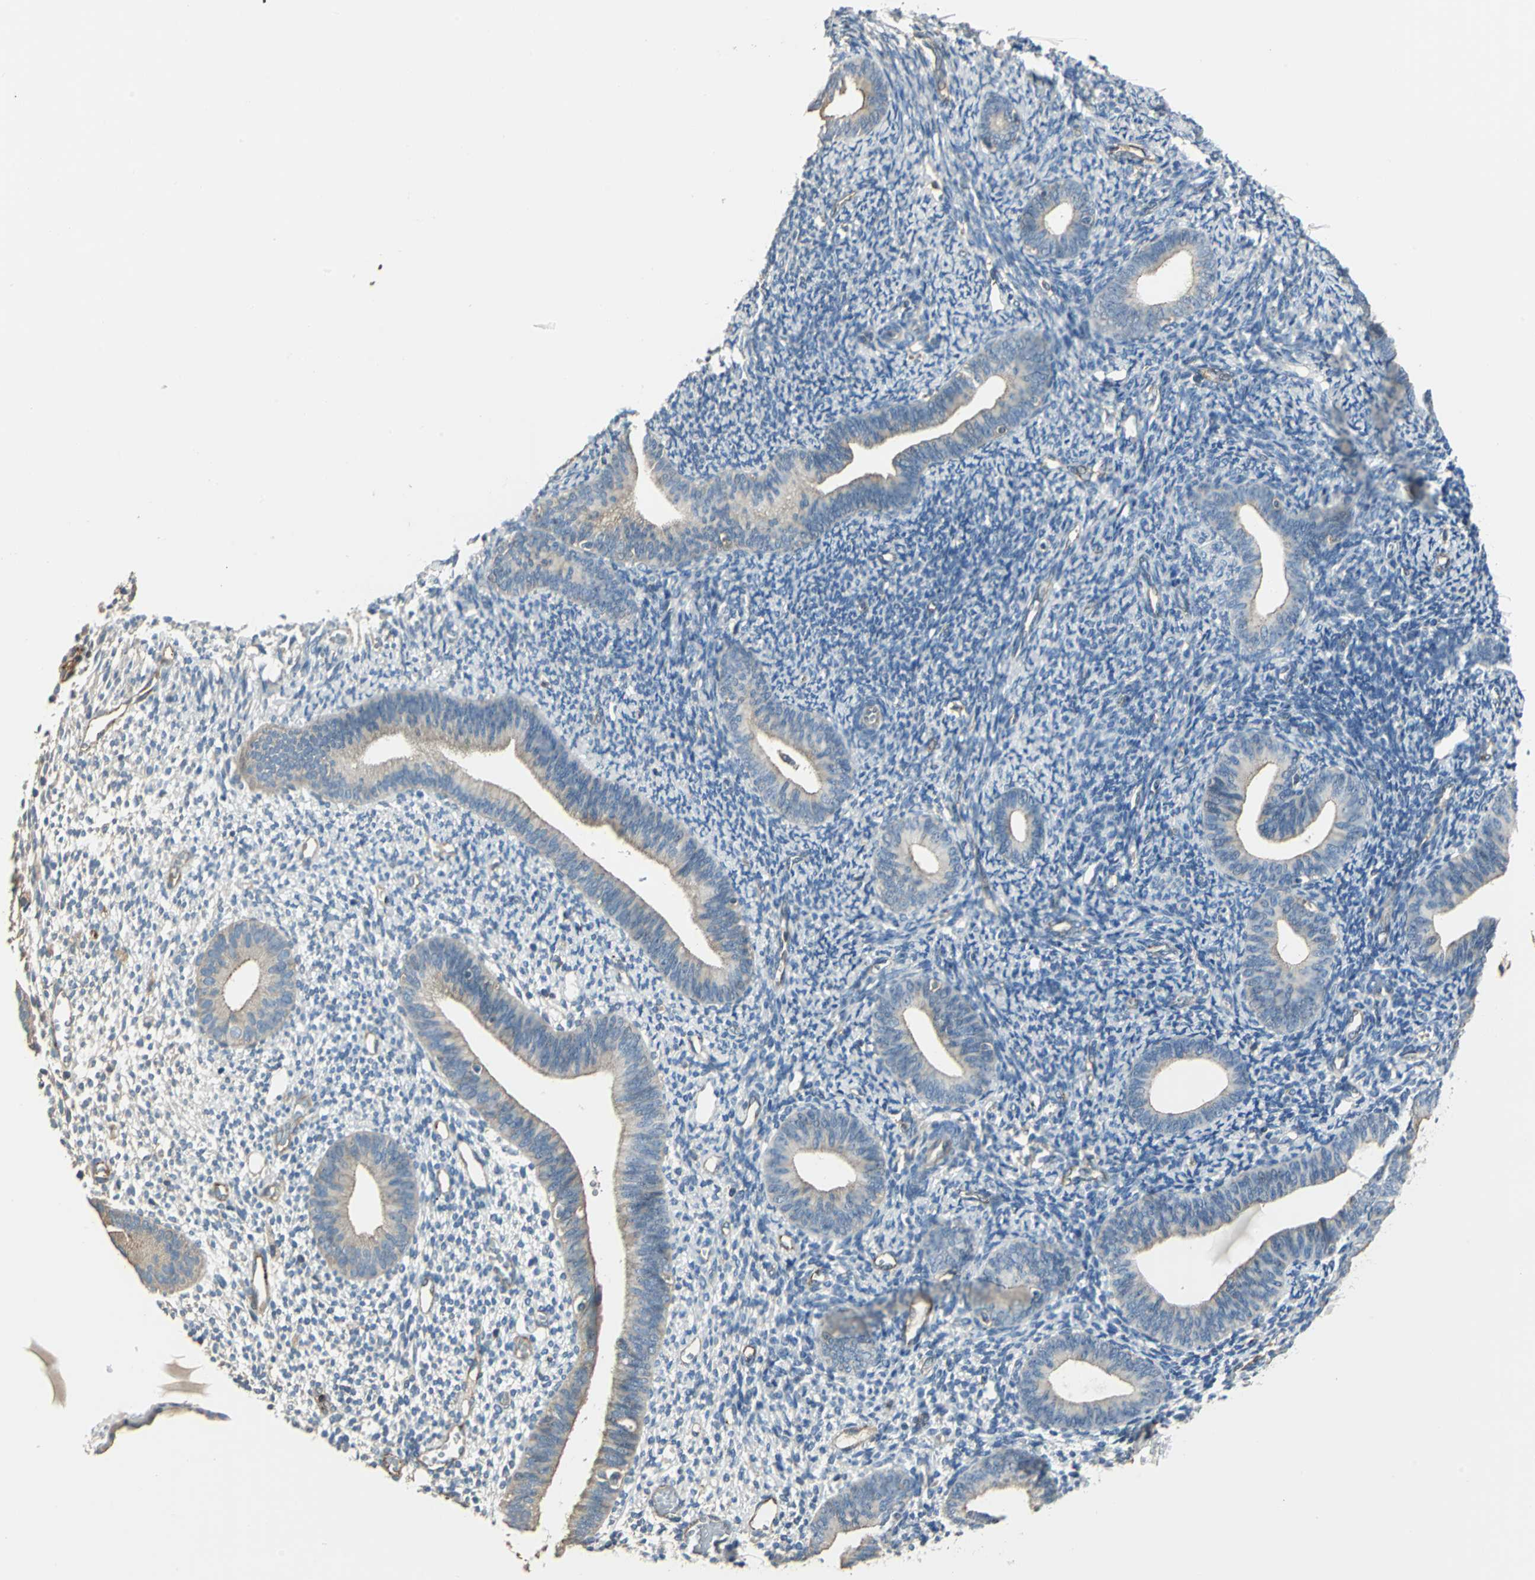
{"staining": {"intensity": "negative", "quantity": "none", "location": "none"}, "tissue": "endometrium", "cell_type": "Cells in endometrial stroma", "image_type": "normal", "snomed": [{"axis": "morphology", "description": "Normal tissue, NOS"}, {"axis": "topography", "description": "Smooth muscle"}, {"axis": "topography", "description": "Endometrium"}], "caption": "DAB (3,3'-diaminobenzidine) immunohistochemical staining of unremarkable endometrium displays no significant staining in cells in endometrial stroma.", "gene": "RAPGEF1", "patient": {"sex": "female", "age": 57}}